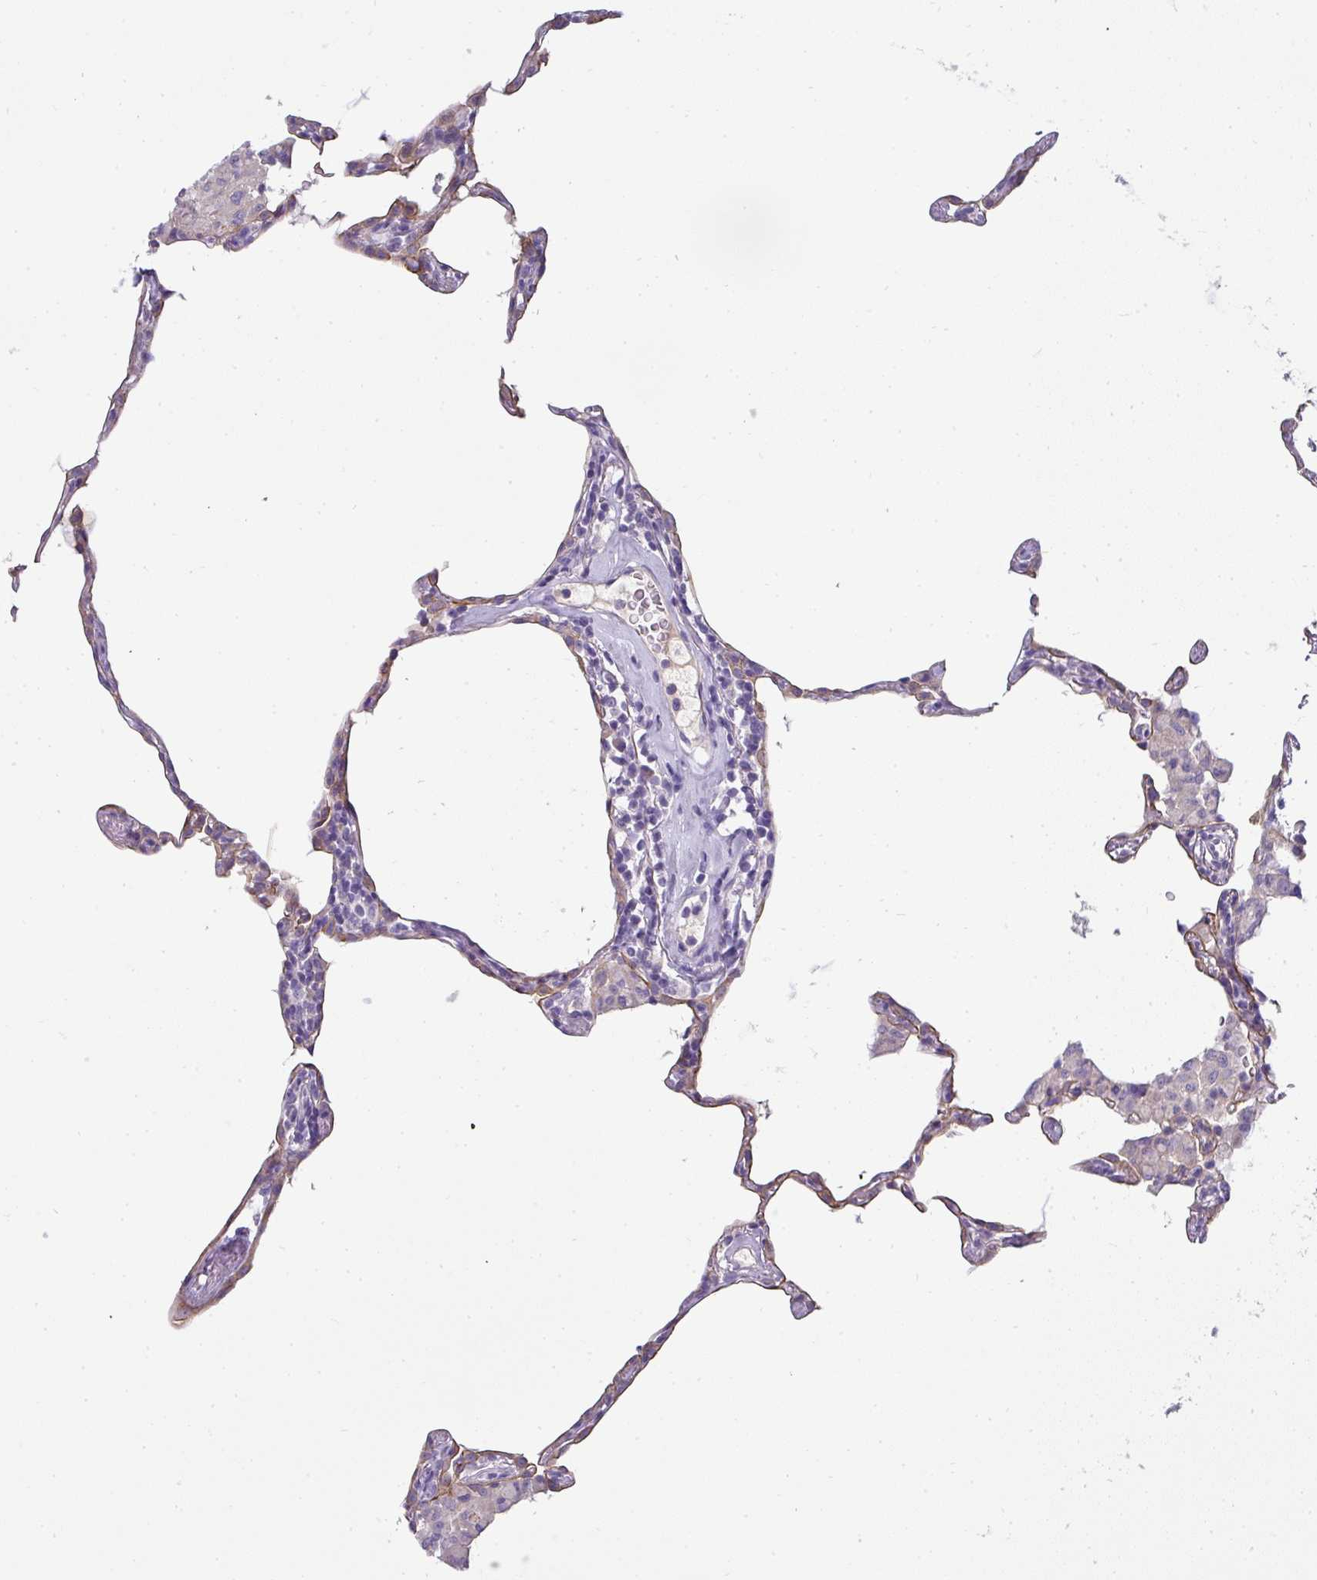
{"staining": {"intensity": "moderate", "quantity": "25%-75%", "location": "cytoplasmic/membranous"}, "tissue": "lung", "cell_type": "Alveolar cells", "image_type": "normal", "snomed": [{"axis": "morphology", "description": "Normal tissue, NOS"}, {"axis": "topography", "description": "Lung"}], "caption": "Protein staining of benign lung reveals moderate cytoplasmic/membranous expression in about 25%-75% of alveolar cells.", "gene": "ASXL3", "patient": {"sex": "female", "age": 57}}